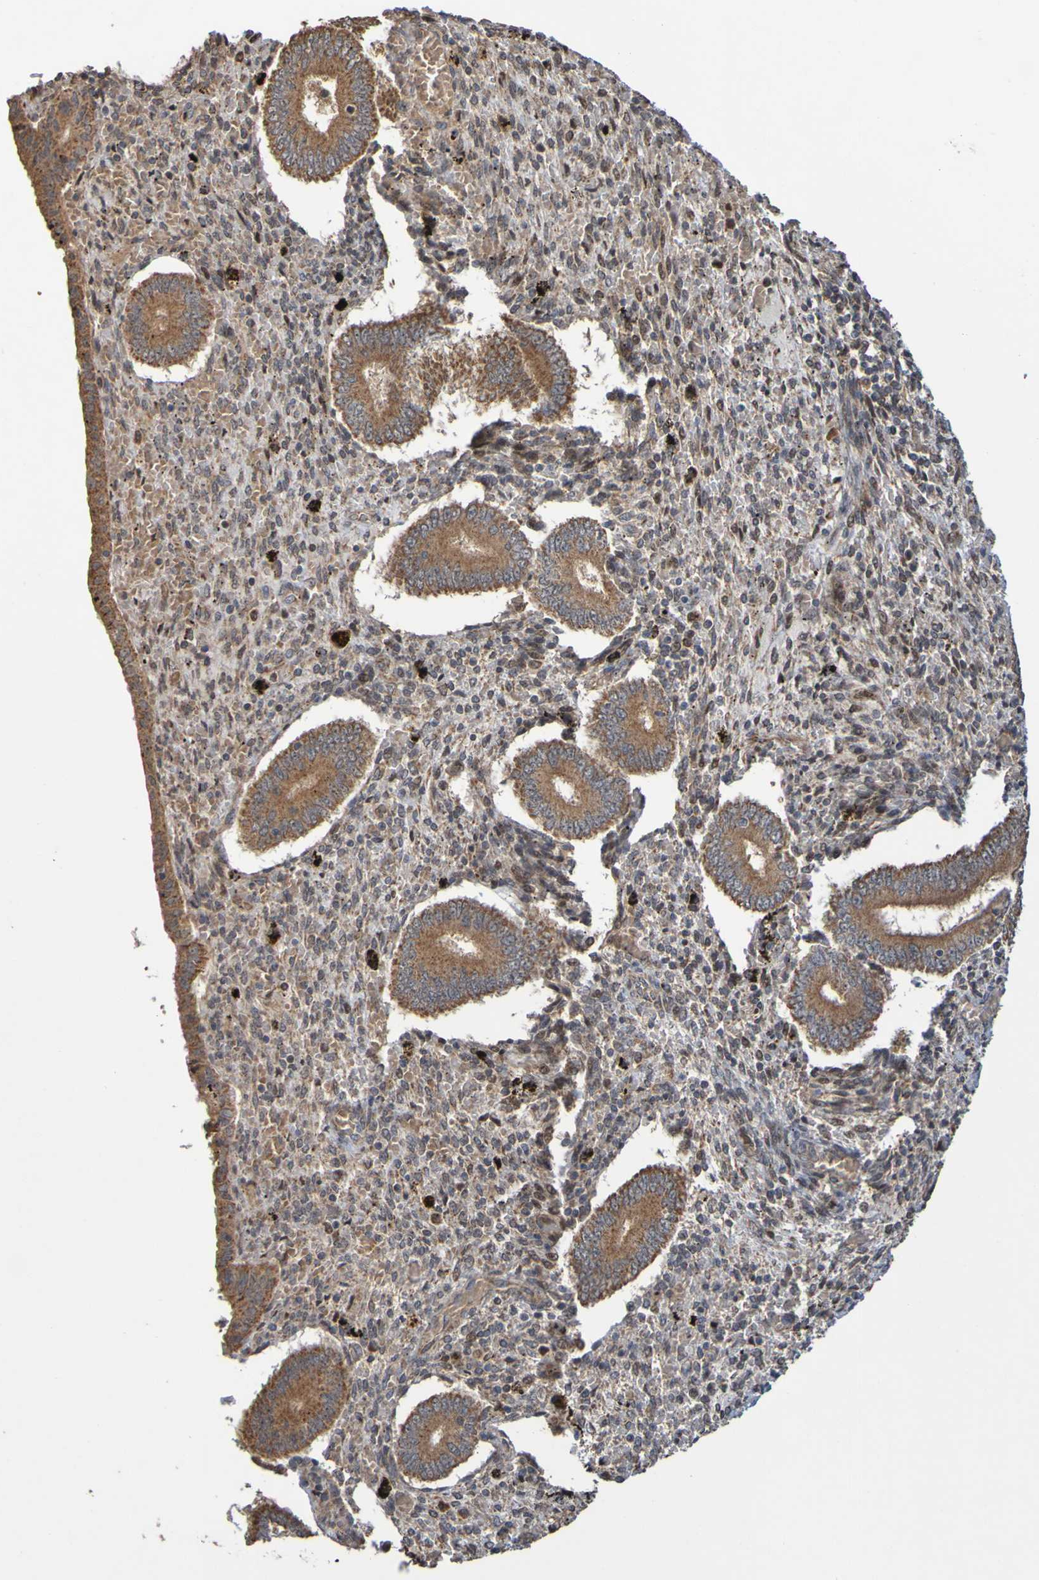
{"staining": {"intensity": "weak", "quantity": "25%-75%", "location": "cytoplasmic/membranous"}, "tissue": "endometrium", "cell_type": "Cells in endometrial stroma", "image_type": "normal", "snomed": [{"axis": "morphology", "description": "Normal tissue, NOS"}, {"axis": "topography", "description": "Endometrium"}], "caption": "Protein positivity by IHC displays weak cytoplasmic/membranous expression in about 25%-75% of cells in endometrial stroma in benign endometrium.", "gene": "TMBIM1", "patient": {"sex": "female", "age": 42}}